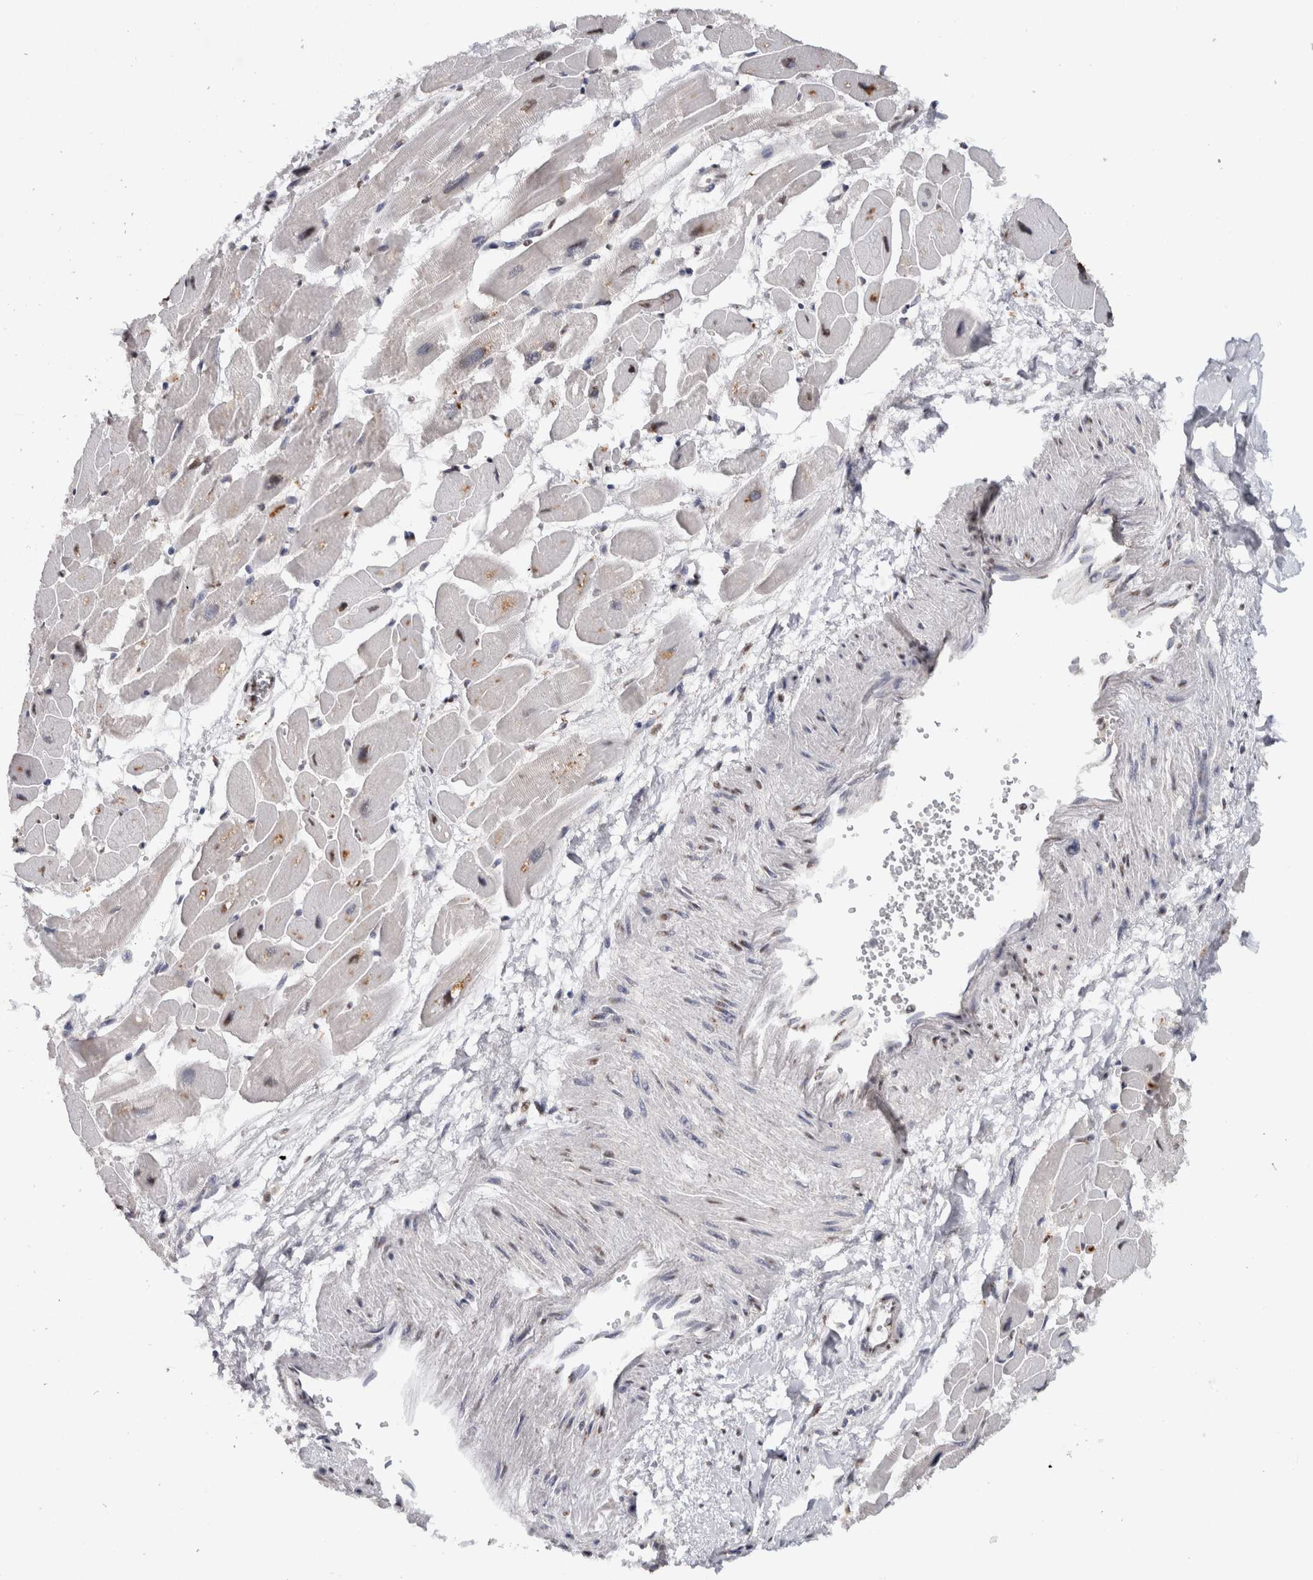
{"staining": {"intensity": "moderate", "quantity": "25%-75%", "location": "cytoplasmic/membranous,nuclear"}, "tissue": "heart muscle", "cell_type": "Cardiomyocytes", "image_type": "normal", "snomed": [{"axis": "morphology", "description": "Normal tissue, NOS"}, {"axis": "topography", "description": "Heart"}], "caption": "Protein staining reveals moderate cytoplasmic/membranous,nuclear expression in approximately 25%-75% of cardiomyocytes in unremarkable heart muscle. Nuclei are stained in blue.", "gene": "RPS6KA2", "patient": {"sex": "female", "age": 54}}